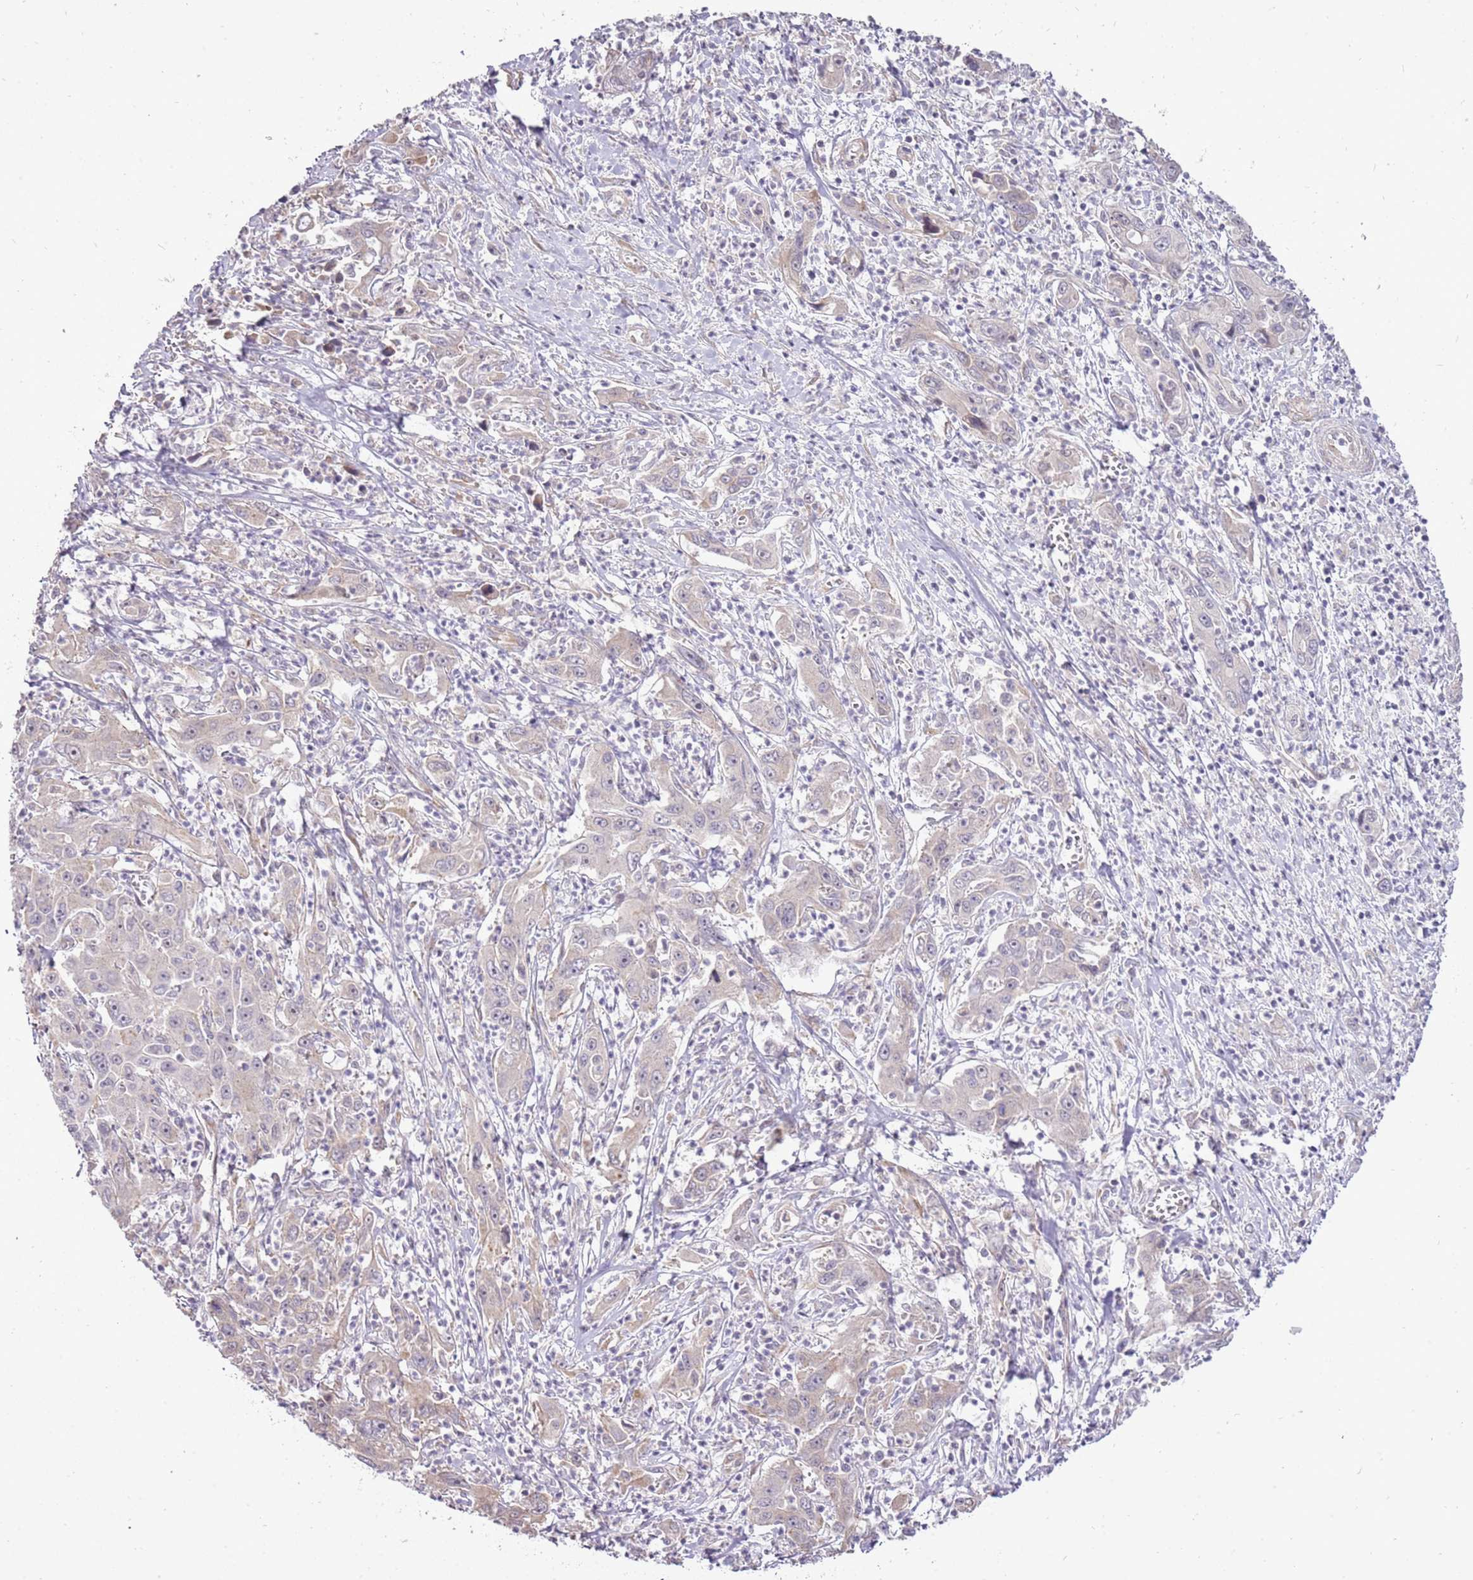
{"staining": {"intensity": "weak", "quantity": "<25%", "location": "cytoplasmic/membranous"}, "tissue": "liver cancer", "cell_type": "Tumor cells", "image_type": "cancer", "snomed": [{"axis": "morphology", "description": "Carcinoma, Hepatocellular, NOS"}, {"axis": "topography", "description": "Liver"}], "caption": "Tumor cells show no significant positivity in liver cancer (hepatocellular carcinoma). (DAB (3,3'-diaminobenzidine) immunohistochemistry (IHC), high magnification).", "gene": "UGGT2", "patient": {"sex": "male", "age": 63}}